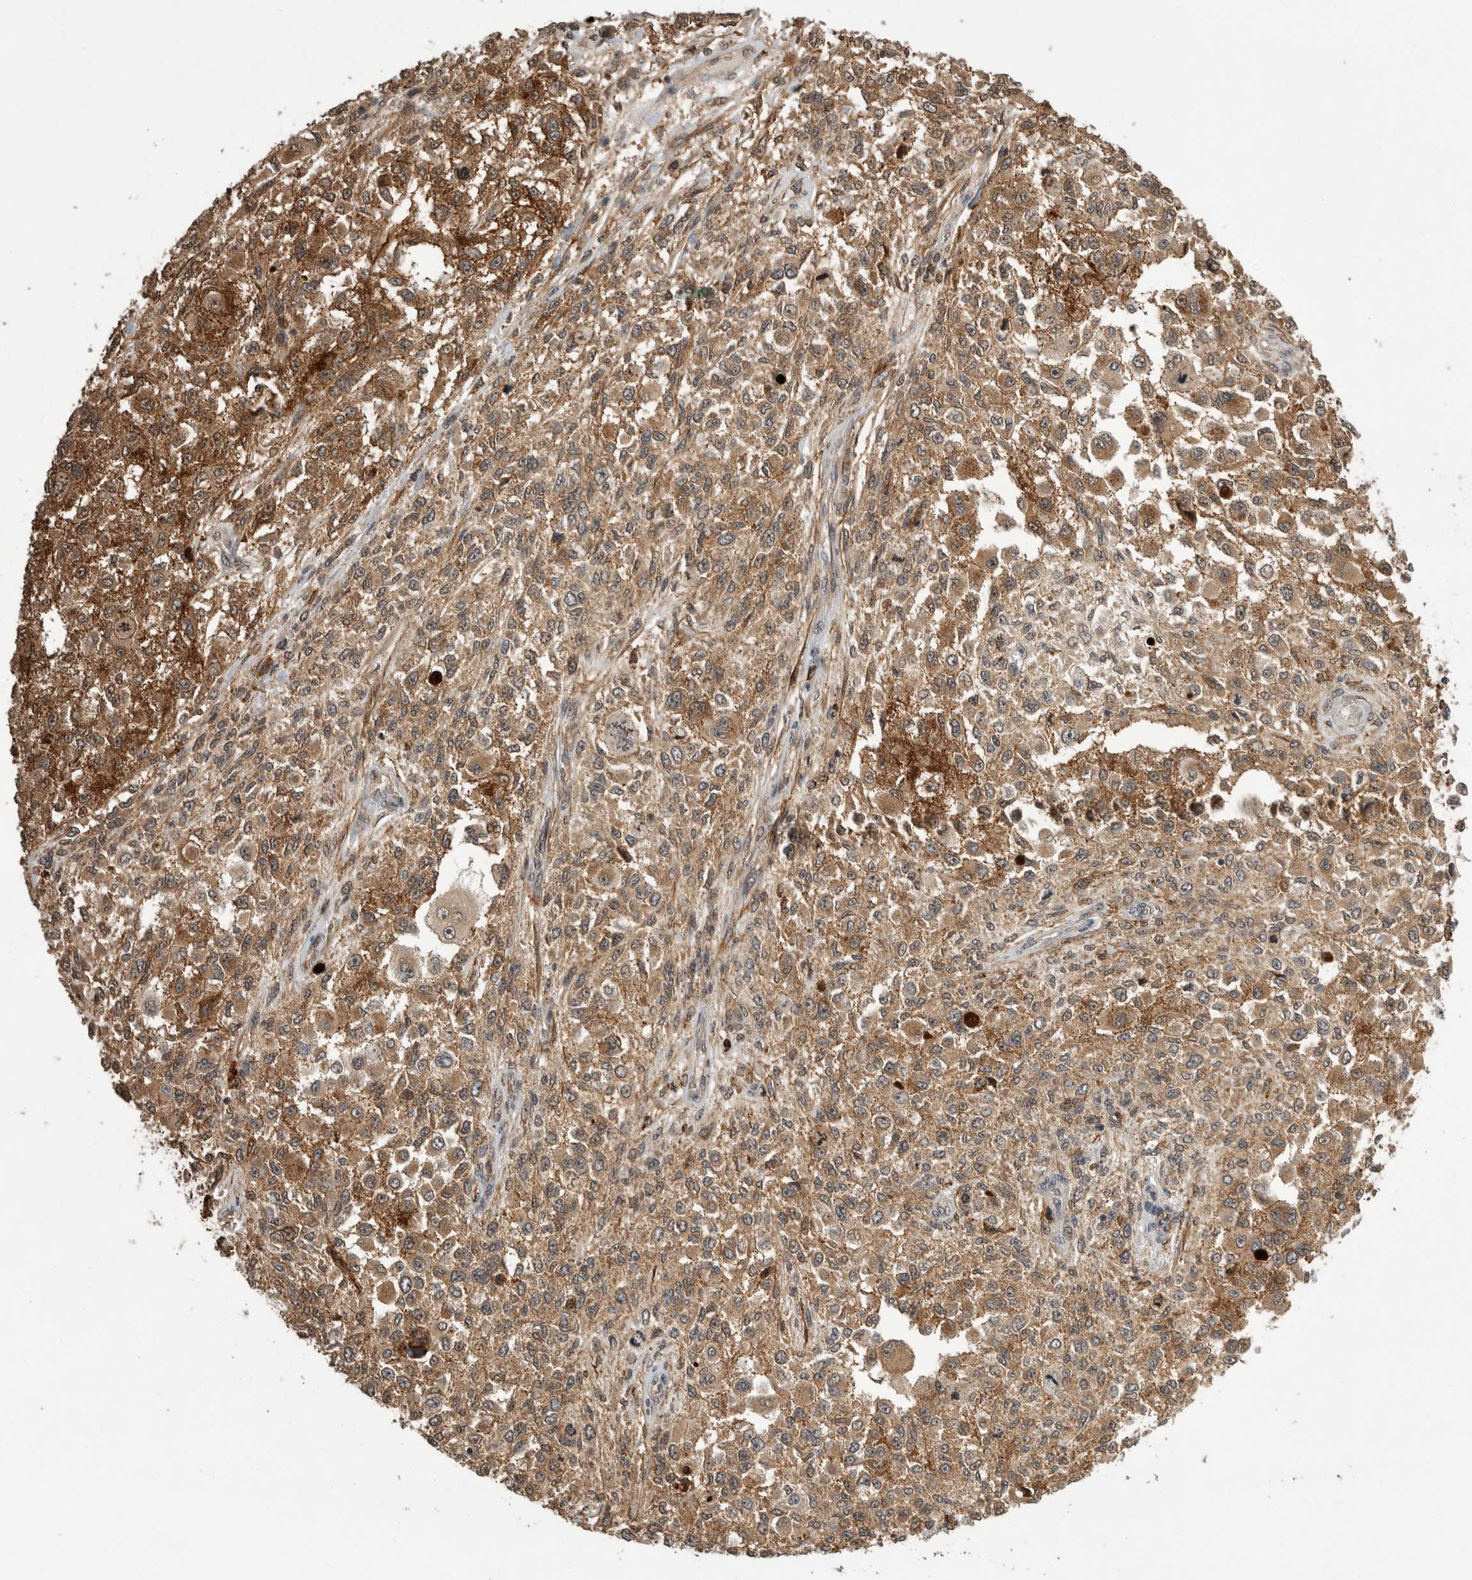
{"staining": {"intensity": "moderate", "quantity": ">75%", "location": "cytoplasmic/membranous"}, "tissue": "melanoma", "cell_type": "Tumor cells", "image_type": "cancer", "snomed": [{"axis": "morphology", "description": "Necrosis, NOS"}, {"axis": "morphology", "description": "Malignant melanoma, NOS"}, {"axis": "topography", "description": "Skin"}], "caption": "This micrograph exhibits malignant melanoma stained with immunohistochemistry (IHC) to label a protein in brown. The cytoplasmic/membranous of tumor cells show moderate positivity for the protein. Nuclei are counter-stained blue.", "gene": "NECTIN1", "patient": {"sex": "female", "age": 87}}